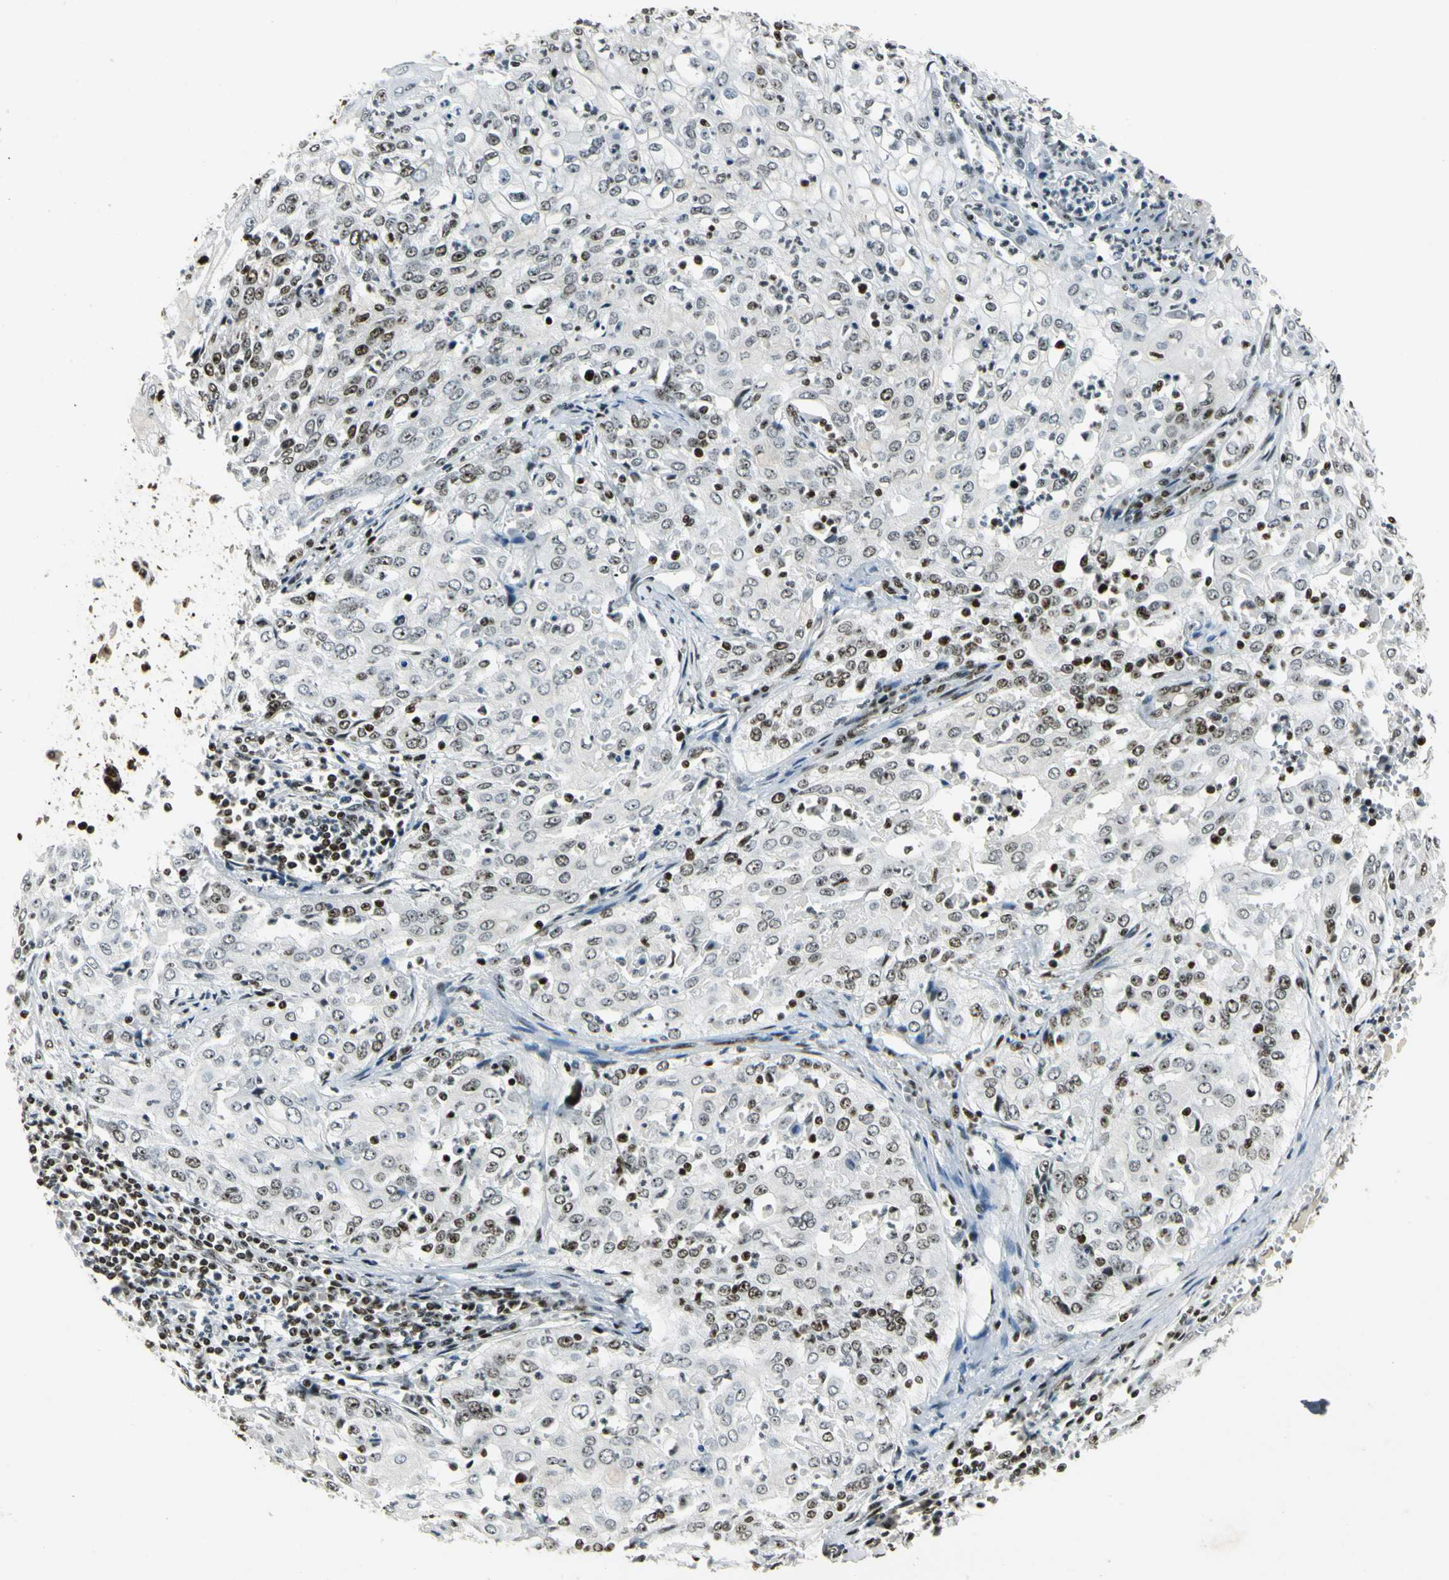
{"staining": {"intensity": "strong", "quantity": "25%-75%", "location": "nuclear"}, "tissue": "cervical cancer", "cell_type": "Tumor cells", "image_type": "cancer", "snomed": [{"axis": "morphology", "description": "Squamous cell carcinoma, NOS"}, {"axis": "topography", "description": "Cervix"}], "caption": "DAB immunohistochemical staining of human cervical squamous cell carcinoma displays strong nuclear protein staining in approximately 25%-75% of tumor cells.", "gene": "UBTF", "patient": {"sex": "female", "age": 39}}